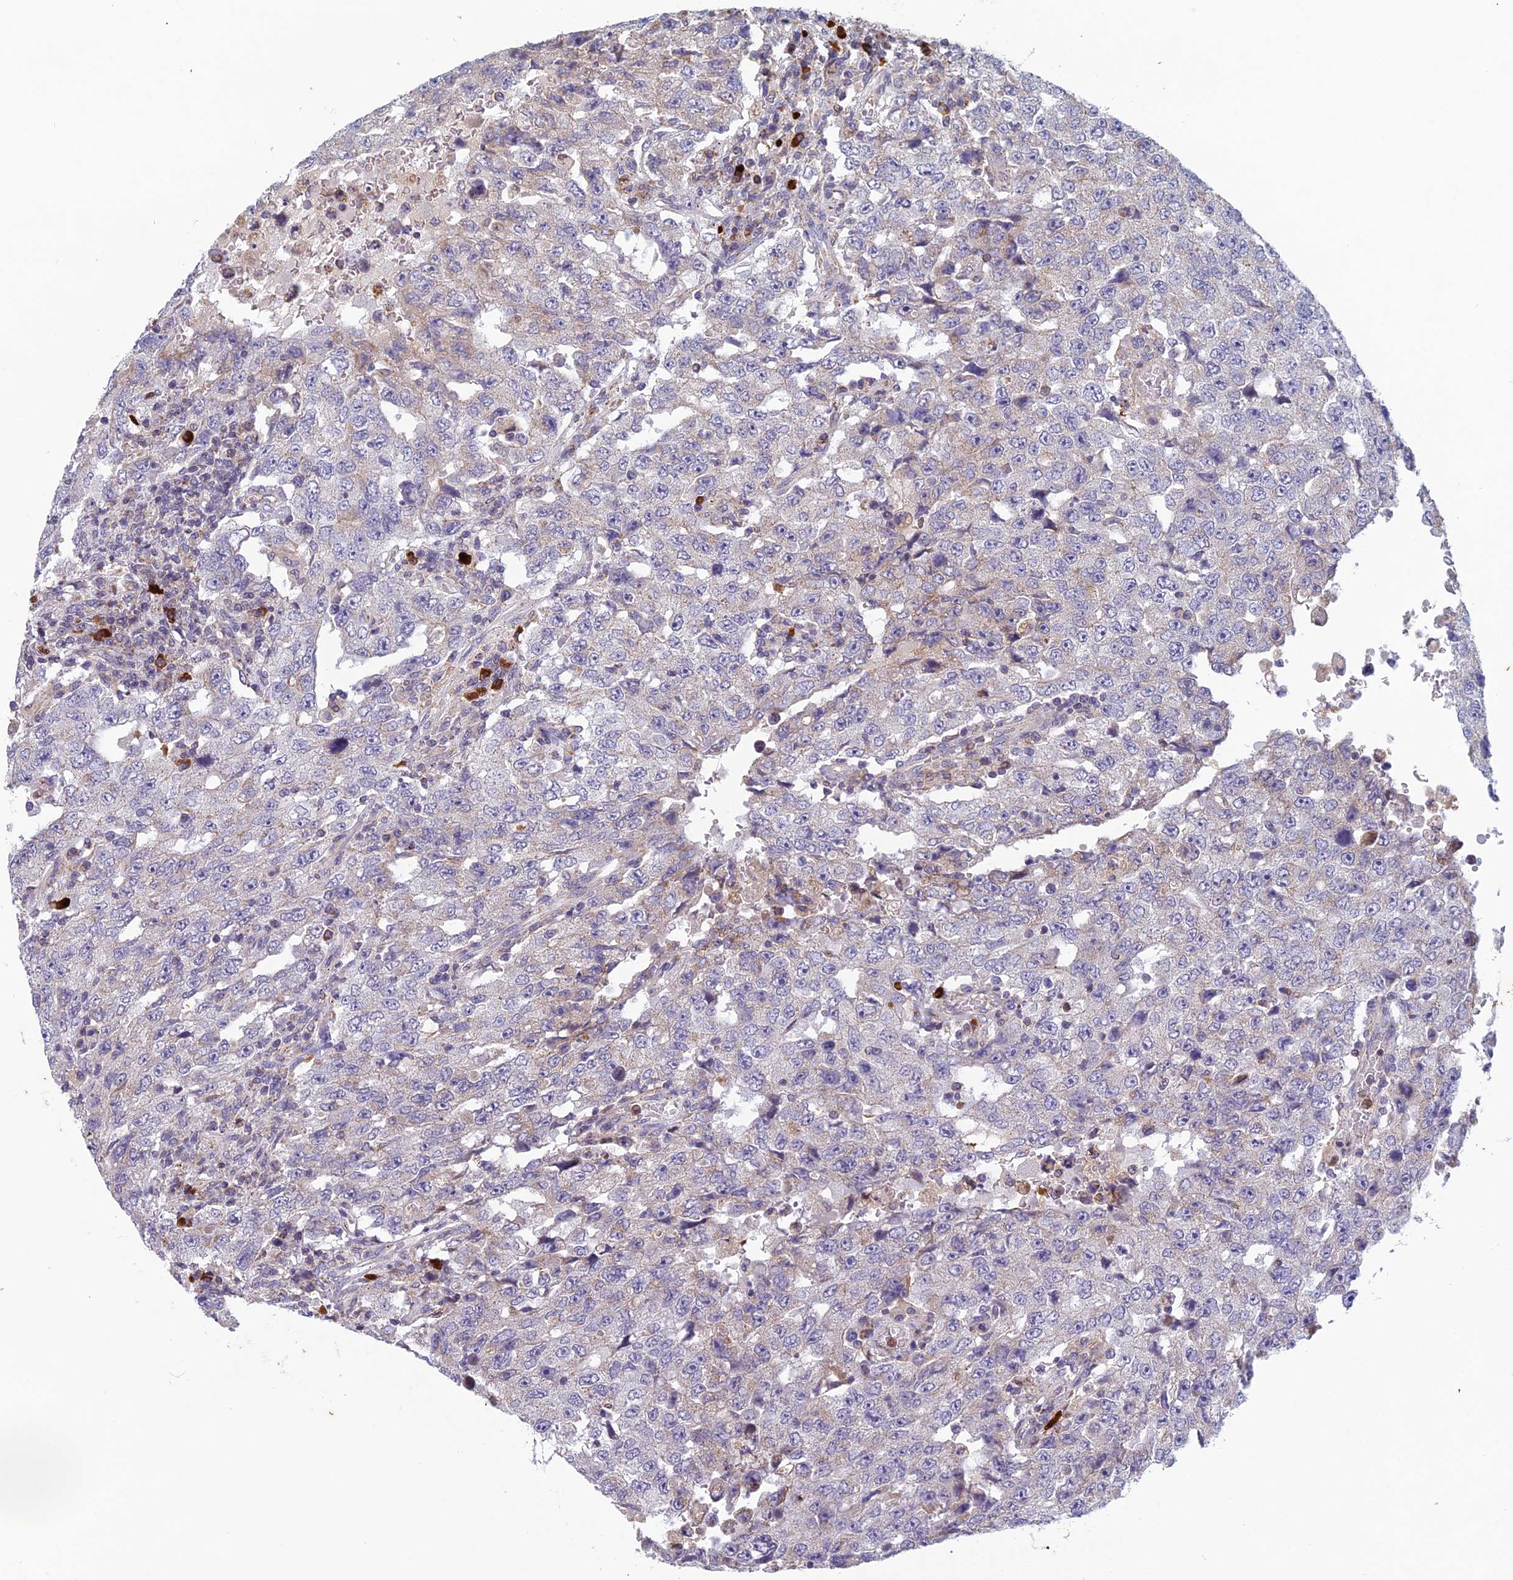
{"staining": {"intensity": "negative", "quantity": "none", "location": "none"}, "tissue": "testis cancer", "cell_type": "Tumor cells", "image_type": "cancer", "snomed": [{"axis": "morphology", "description": "Carcinoma, Embryonal, NOS"}, {"axis": "topography", "description": "Testis"}], "caption": "Immunohistochemistry (IHC) histopathology image of testis embryonal carcinoma stained for a protein (brown), which exhibits no expression in tumor cells.", "gene": "ENSG00000188897", "patient": {"sex": "male", "age": 26}}